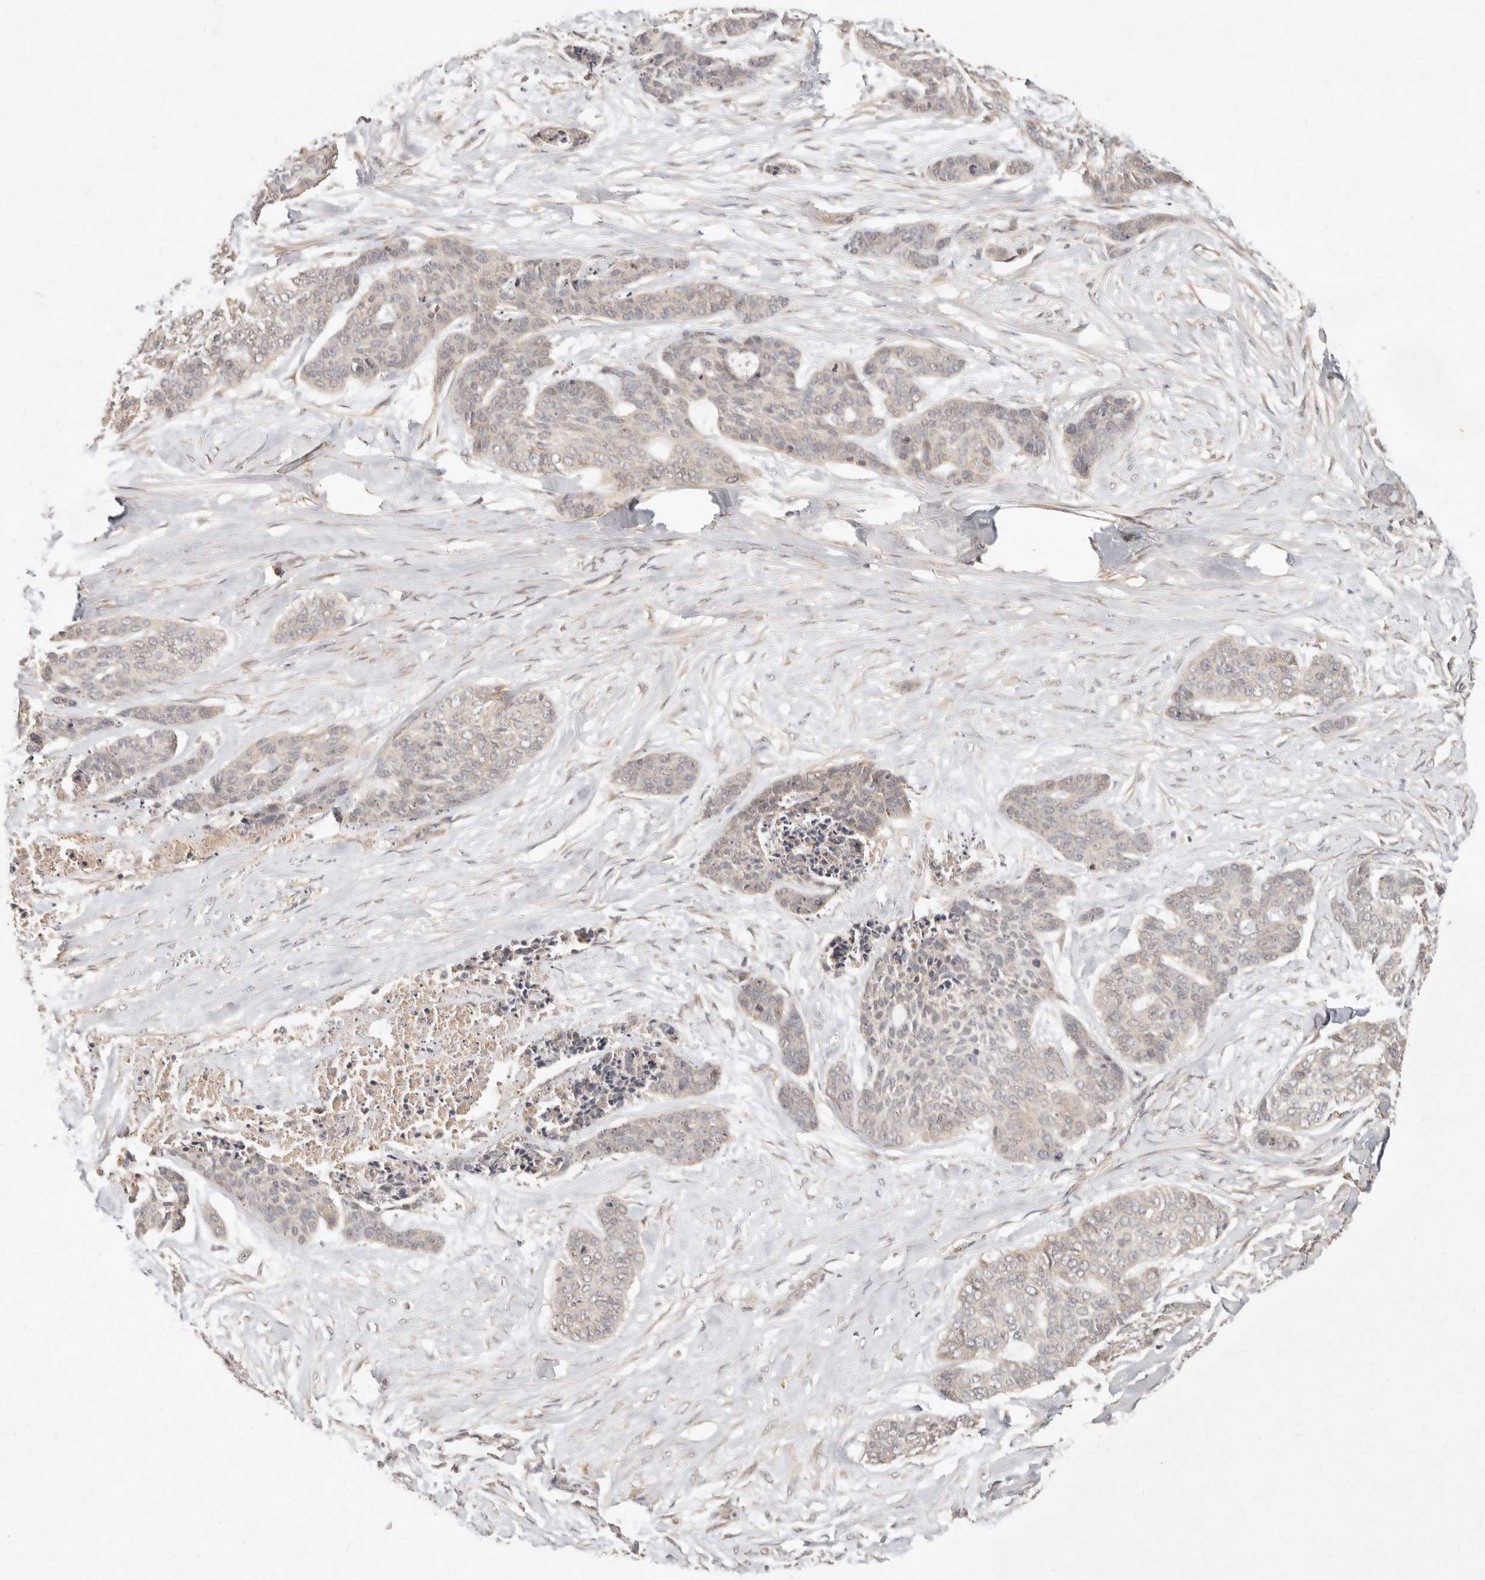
{"staining": {"intensity": "negative", "quantity": "none", "location": "none"}, "tissue": "skin cancer", "cell_type": "Tumor cells", "image_type": "cancer", "snomed": [{"axis": "morphology", "description": "Basal cell carcinoma"}, {"axis": "topography", "description": "Skin"}], "caption": "IHC photomicrograph of neoplastic tissue: skin cancer stained with DAB (3,3'-diaminobenzidine) shows no significant protein staining in tumor cells.", "gene": "FREM2", "patient": {"sex": "female", "age": 64}}